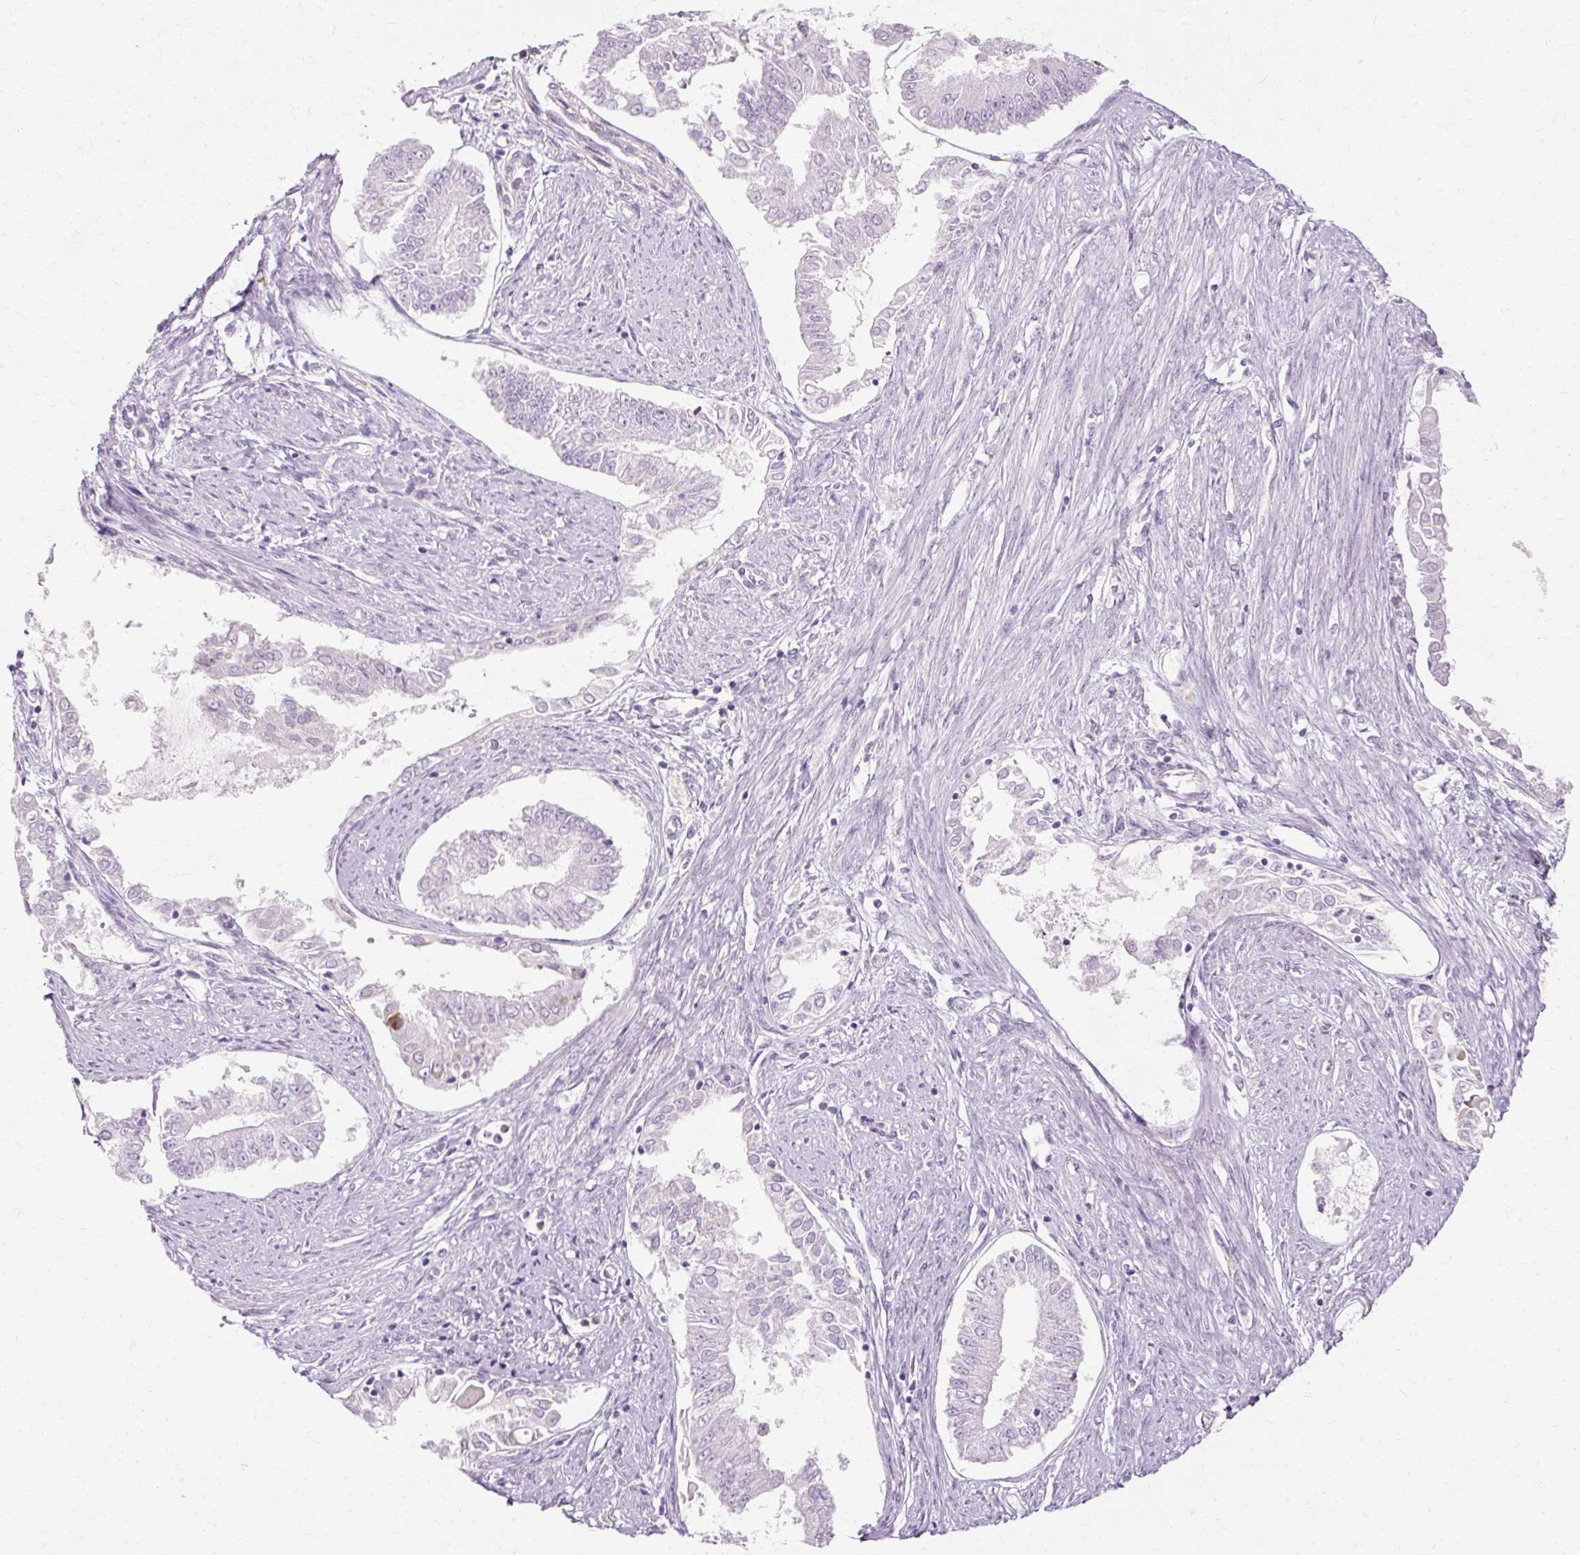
{"staining": {"intensity": "negative", "quantity": "none", "location": "none"}, "tissue": "endometrial cancer", "cell_type": "Tumor cells", "image_type": "cancer", "snomed": [{"axis": "morphology", "description": "Adenocarcinoma, NOS"}, {"axis": "topography", "description": "Endometrium"}], "caption": "A histopathology image of endometrial cancer stained for a protein reveals no brown staining in tumor cells. (DAB IHC with hematoxylin counter stain).", "gene": "HSD11B1", "patient": {"sex": "female", "age": 76}}